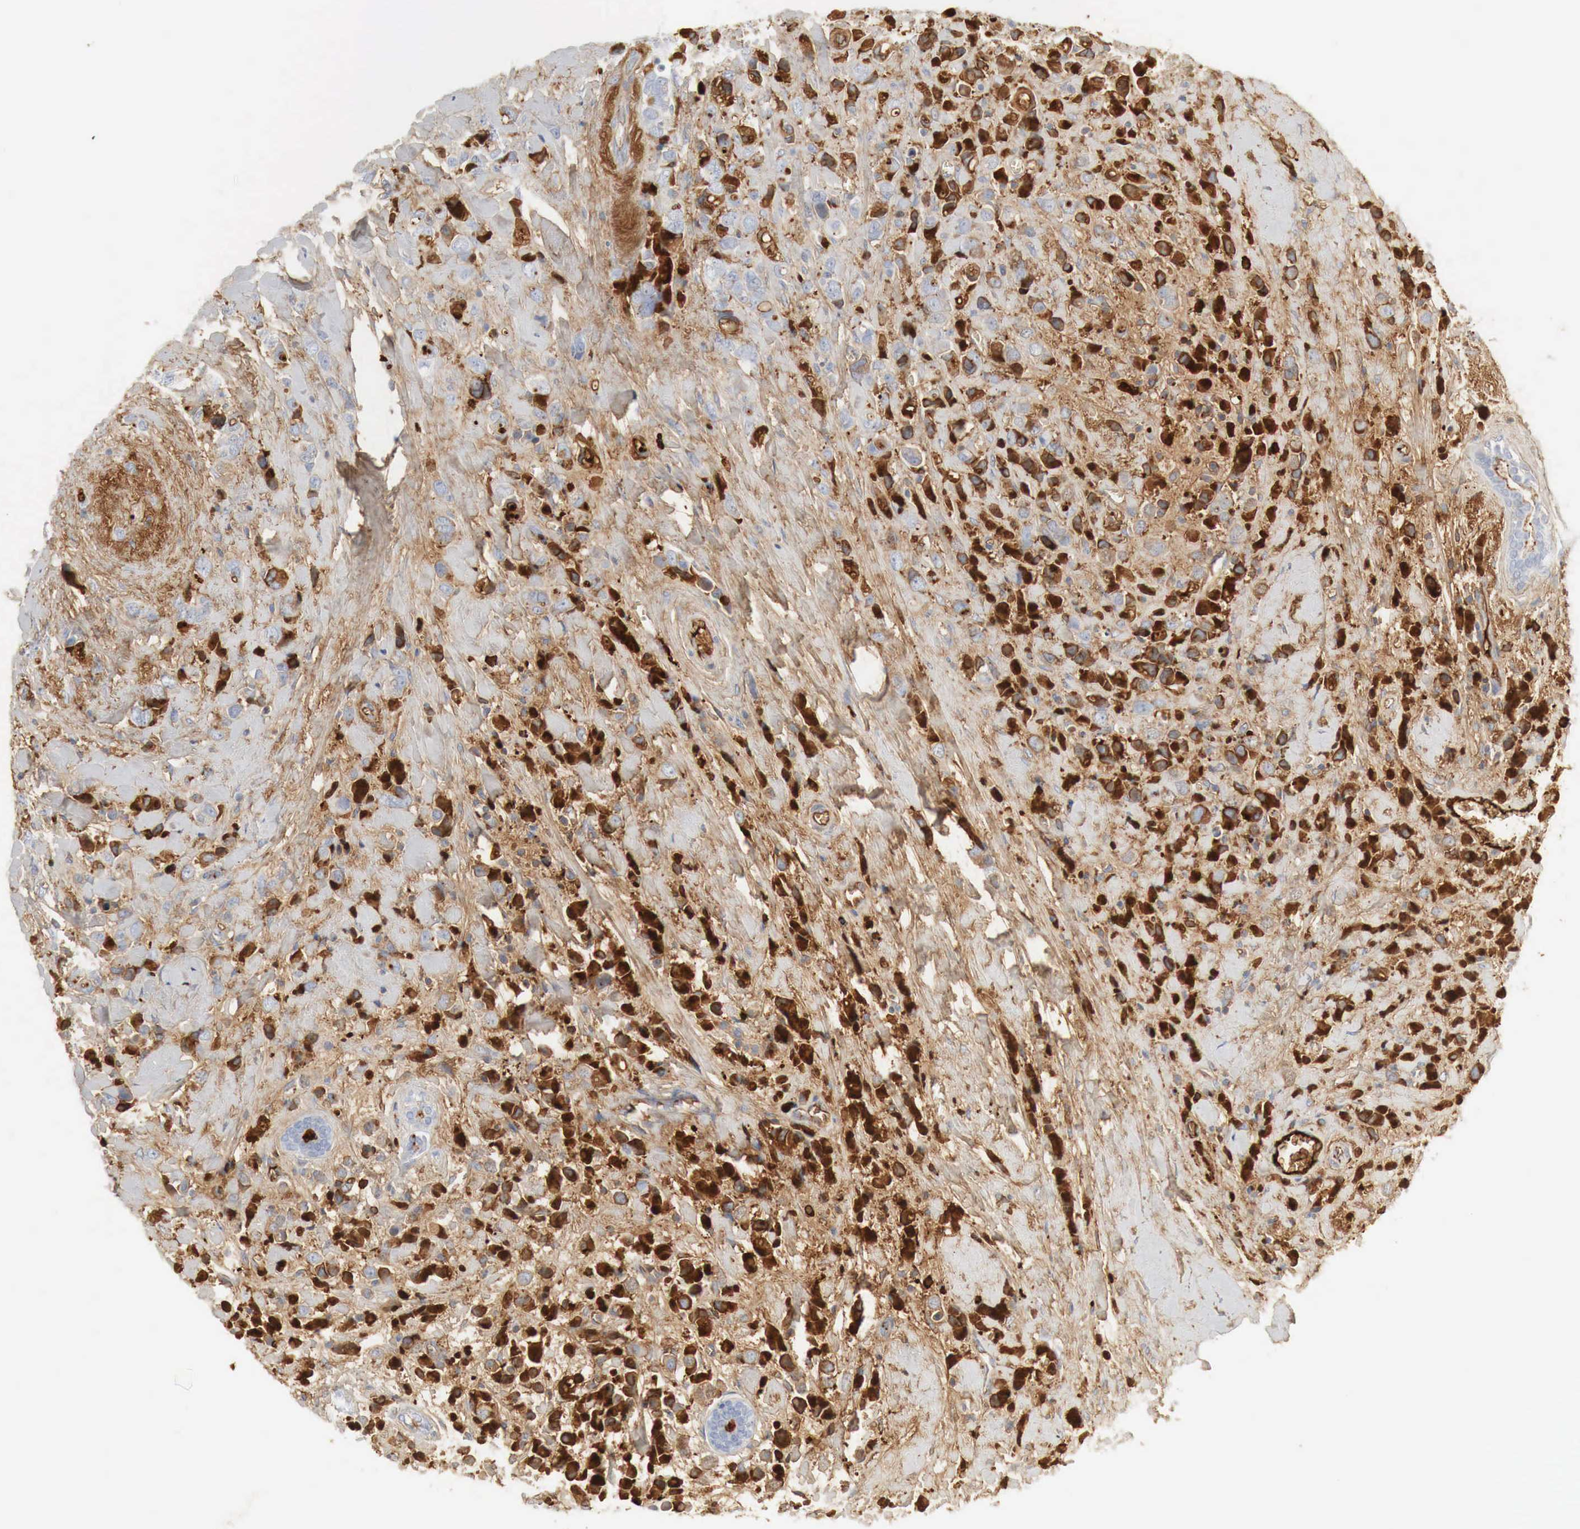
{"staining": {"intensity": "weak", "quantity": "<25%", "location": "cytoplasmic/membranous"}, "tissue": "breast cancer", "cell_type": "Tumor cells", "image_type": "cancer", "snomed": [{"axis": "morphology", "description": "Lobular carcinoma"}, {"axis": "topography", "description": "Breast"}], "caption": "This is an immunohistochemistry micrograph of human breast cancer. There is no positivity in tumor cells.", "gene": "IGLC3", "patient": {"sex": "female", "age": 57}}